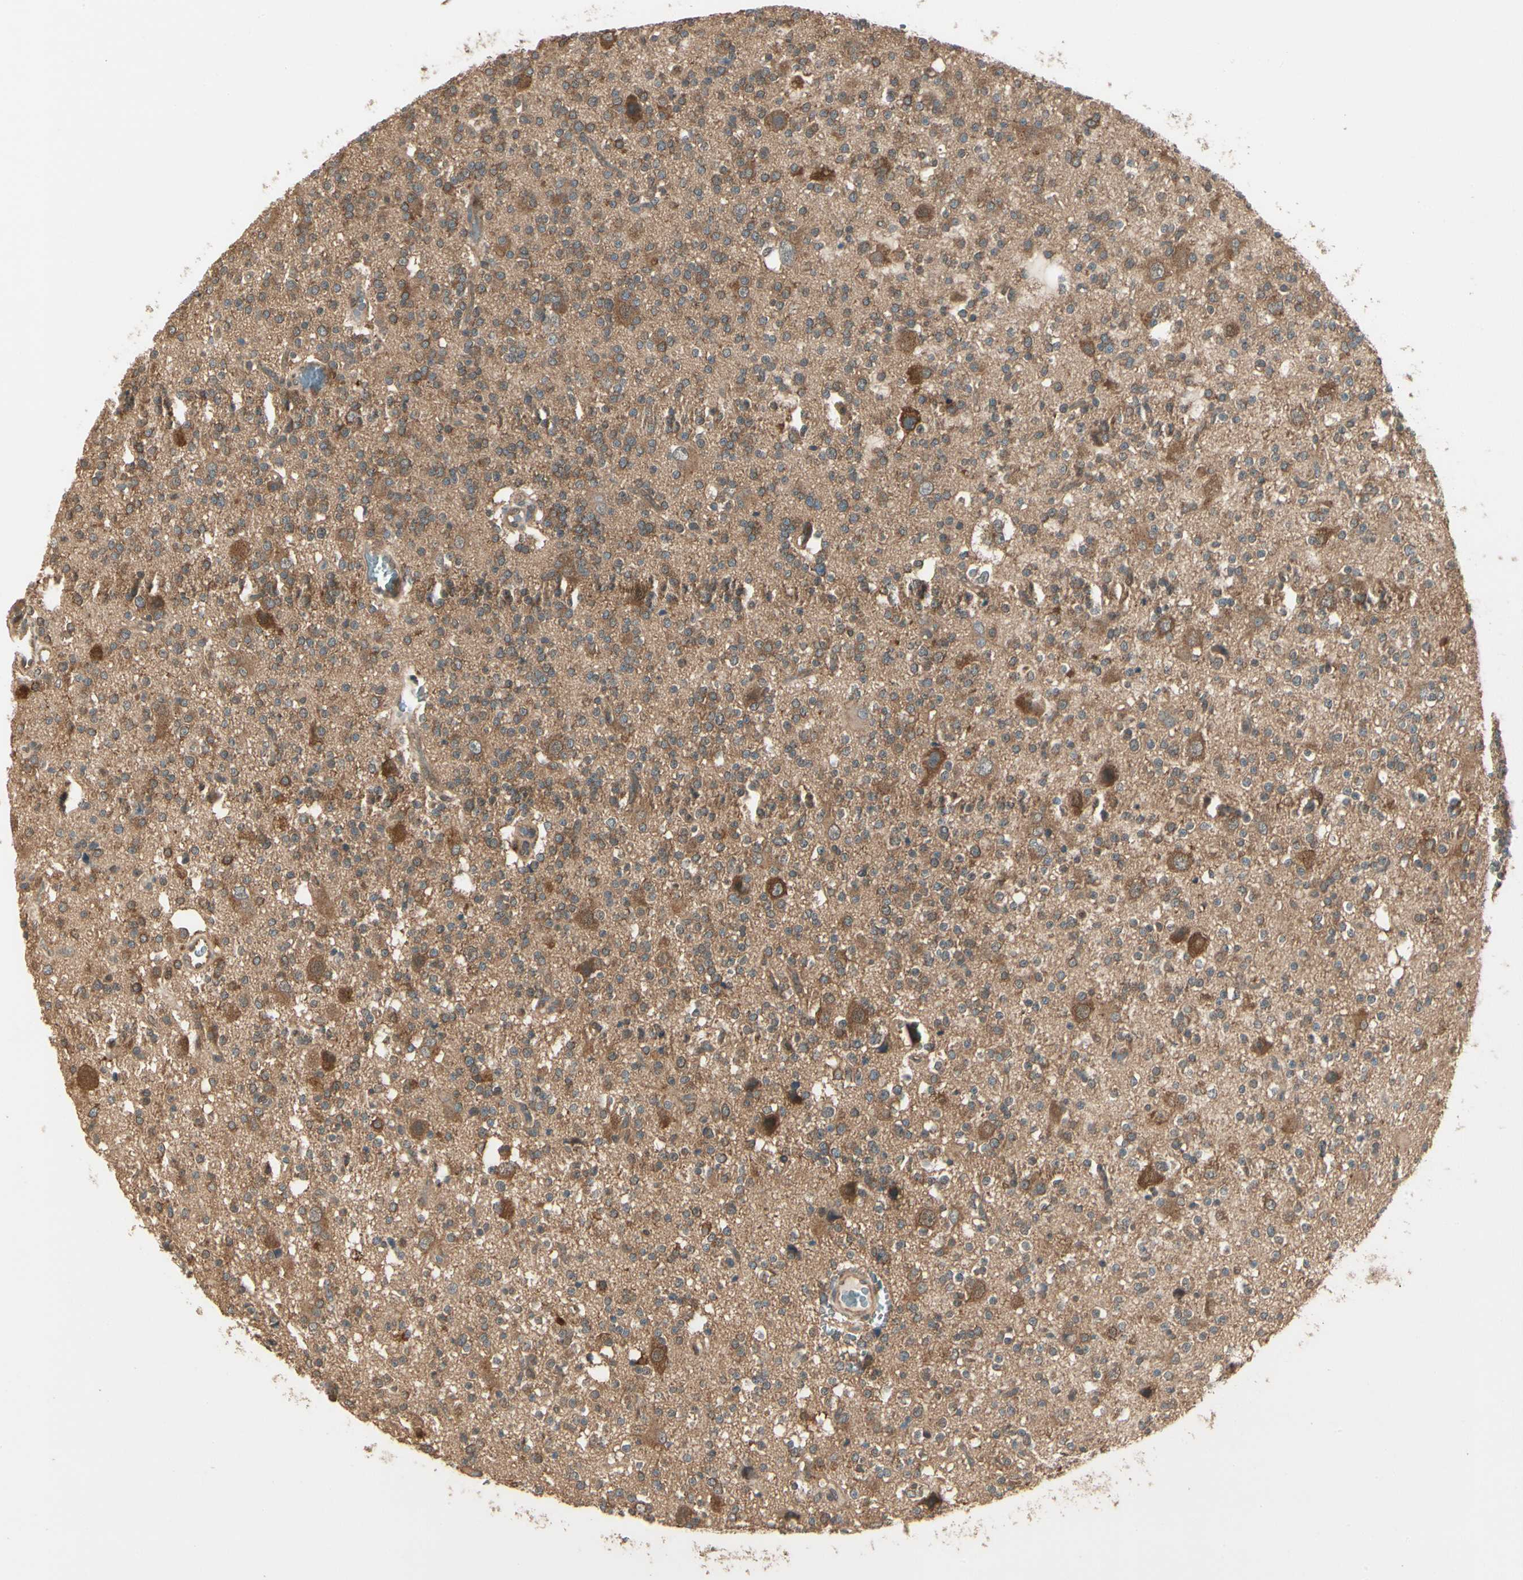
{"staining": {"intensity": "moderate", "quantity": ">75%", "location": "cytoplasmic/membranous"}, "tissue": "glioma", "cell_type": "Tumor cells", "image_type": "cancer", "snomed": [{"axis": "morphology", "description": "Glioma, malignant, High grade"}, {"axis": "topography", "description": "Brain"}], "caption": "DAB (3,3'-diaminobenzidine) immunohistochemical staining of glioma demonstrates moderate cytoplasmic/membranous protein expression in about >75% of tumor cells. The protein is shown in brown color, while the nuclei are stained blue.", "gene": "CCT7", "patient": {"sex": "male", "age": 47}}